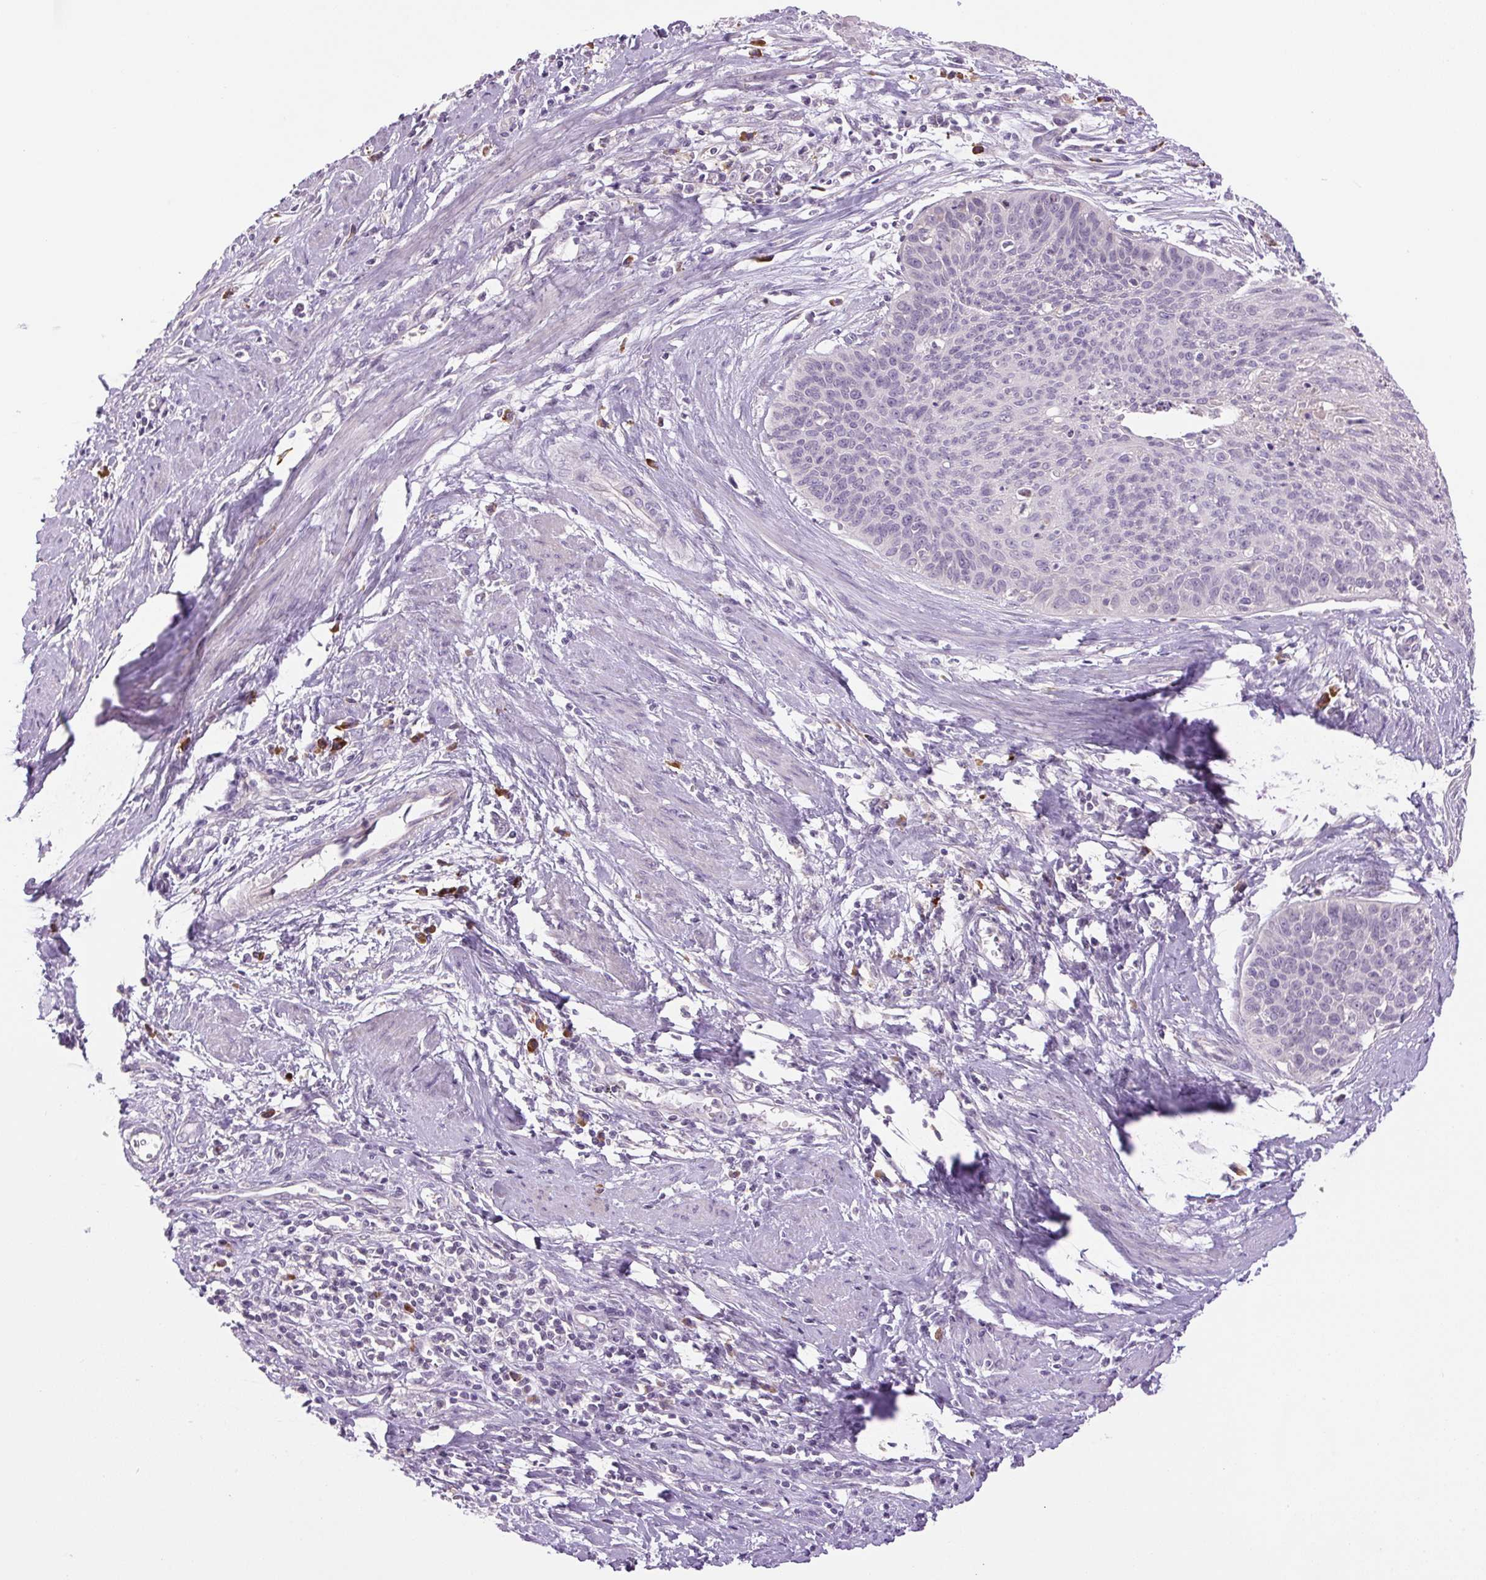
{"staining": {"intensity": "negative", "quantity": "none", "location": "none"}, "tissue": "cervical cancer", "cell_type": "Tumor cells", "image_type": "cancer", "snomed": [{"axis": "morphology", "description": "Squamous cell carcinoma, NOS"}, {"axis": "topography", "description": "Cervix"}], "caption": "High magnification brightfield microscopy of squamous cell carcinoma (cervical) stained with DAB (brown) and counterstained with hematoxylin (blue): tumor cells show no significant expression.", "gene": "TMEM100", "patient": {"sex": "female", "age": 55}}